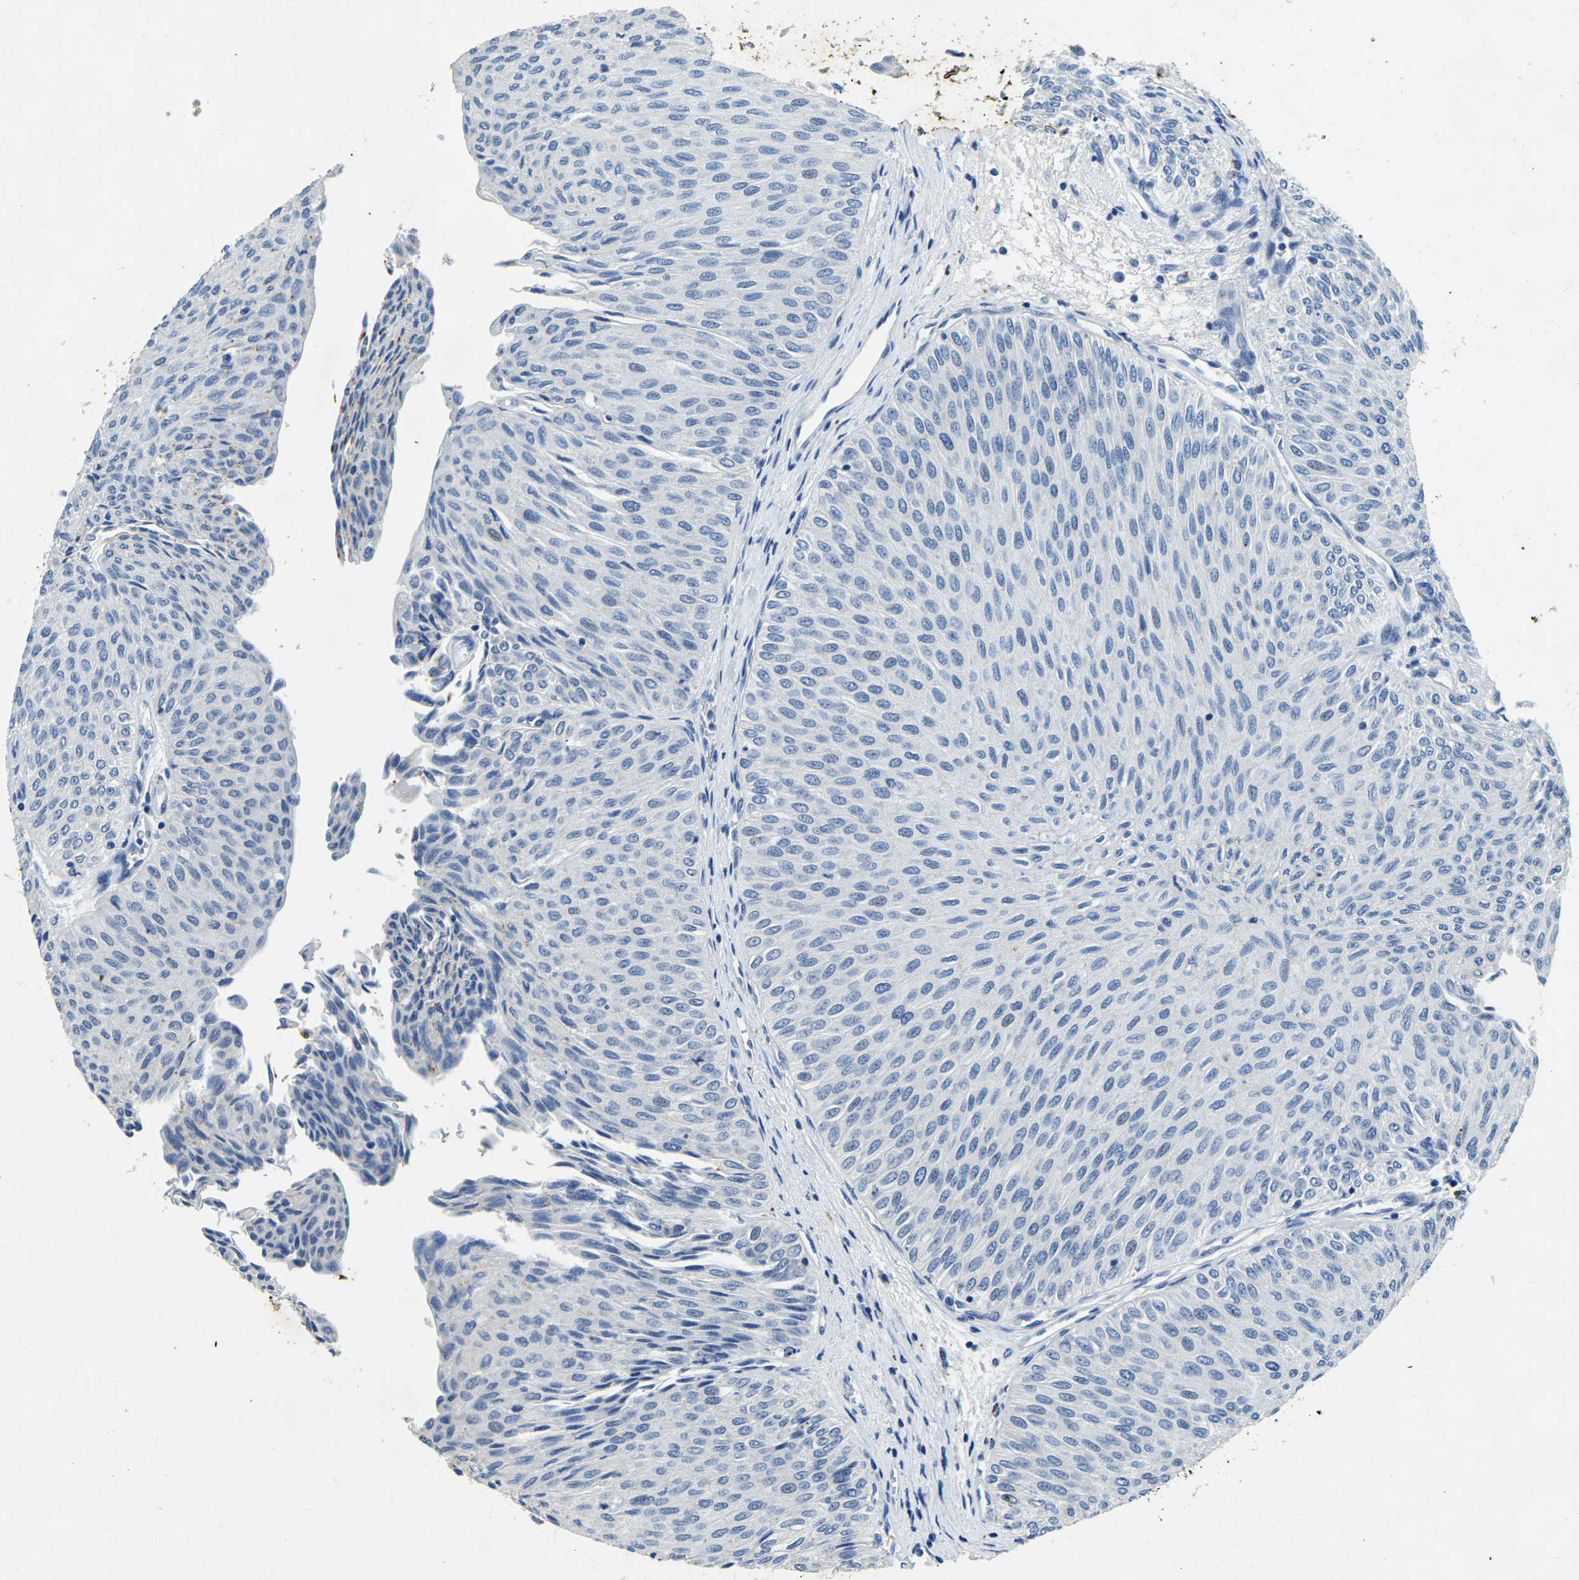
{"staining": {"intensity": "negative", "quantity": "none", "location": "none"}, "tissue": "urothelial cancer", "cell_type": "Tumor cells", "image_type": "cancer", "snomed": [{"axis": "morphology", "description": "Urothelial carcinoma, Low grade"}, {"axis": "topography", "description": "Urinary bladder"}], "caption": "DAB (3,3'-diaminobenzidine) immunohistochemical staining of urothelial cancer reveals no significant positivity in tumor cells.", "gene": "UBN2", "patient": {"sex": "male", "age": 78}}